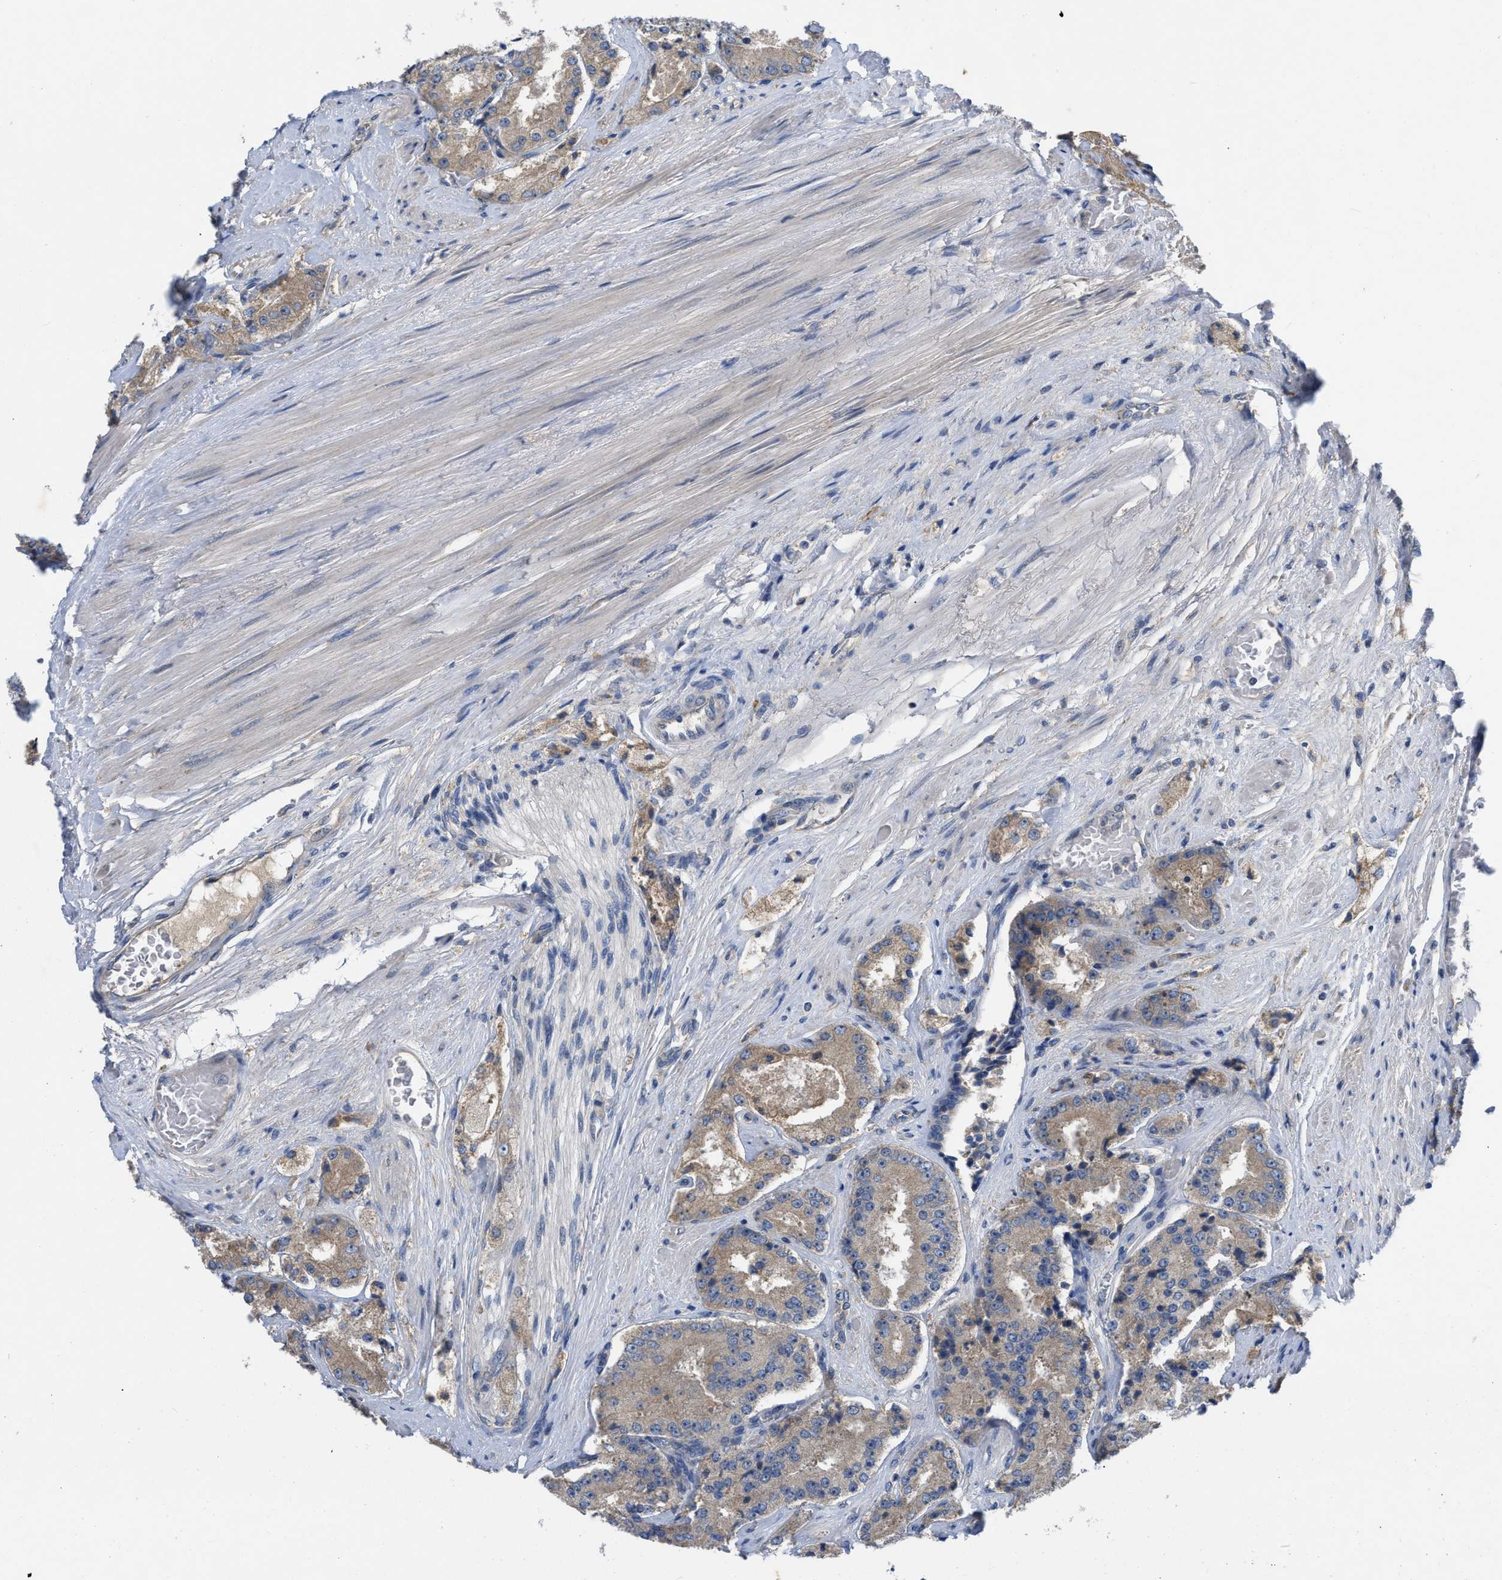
{"staining": {"intensity": "weak", "quantity": ">75%", "location": "cytoplasmic/membranous"}, "tissue": "prostate cancer", "cell_type": "Tumor cells", "image_type": "cancer", "snomed": [{"axis": "morphology", "description": "Adenocarcinoma, High grade"}, {"axis": "topography", "description": "Prostate"}], "caption": "The immunohistochemical stain highlights weak cytoplasmic/membranous expression in tumor cells of adenocarcinoma (high-grade) (prostate) tissue.", "gene": "TMEM131", "patient": {"sex": "male", "age": 65}}